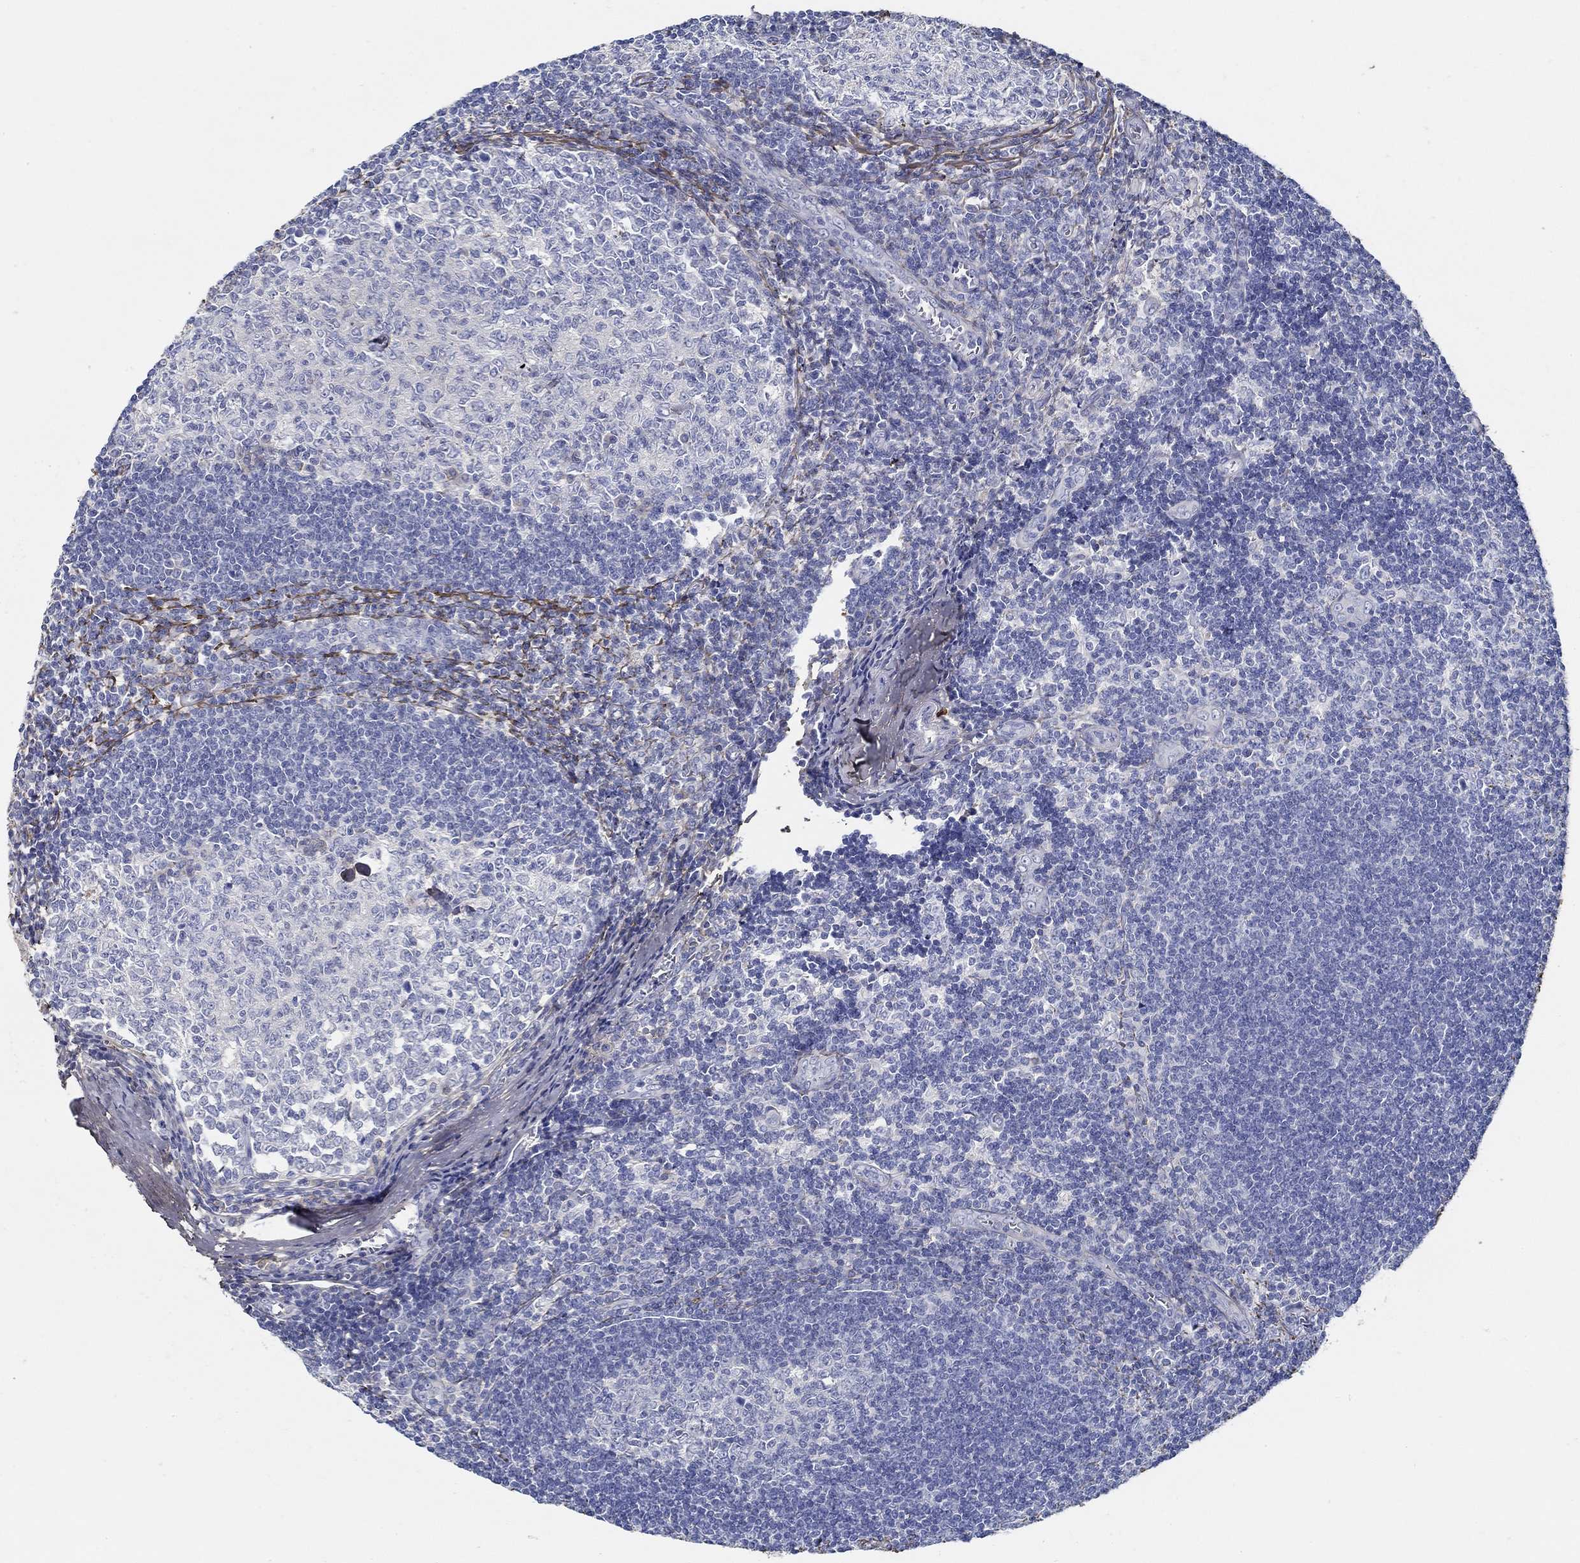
{"staining": {"intensity": "negative", "quantity": "none", "location": "none"}, "tissue": "tonsil", "cell_type": "Germinal center cells", "image_type": "normal", "snomed": [{"axis": "morphology", "description": "Normal tissue, NOS"}, {"axis": "topography", "description": "Tonsil"}], "caption": "Image shows no significant protein positivity in germinal center cells of normal tonsil. (Brightfield microscopy of DAB IHC at high magnification).", "gene": "TGFBI", "patient": {"sex": "male", "age": 33}}